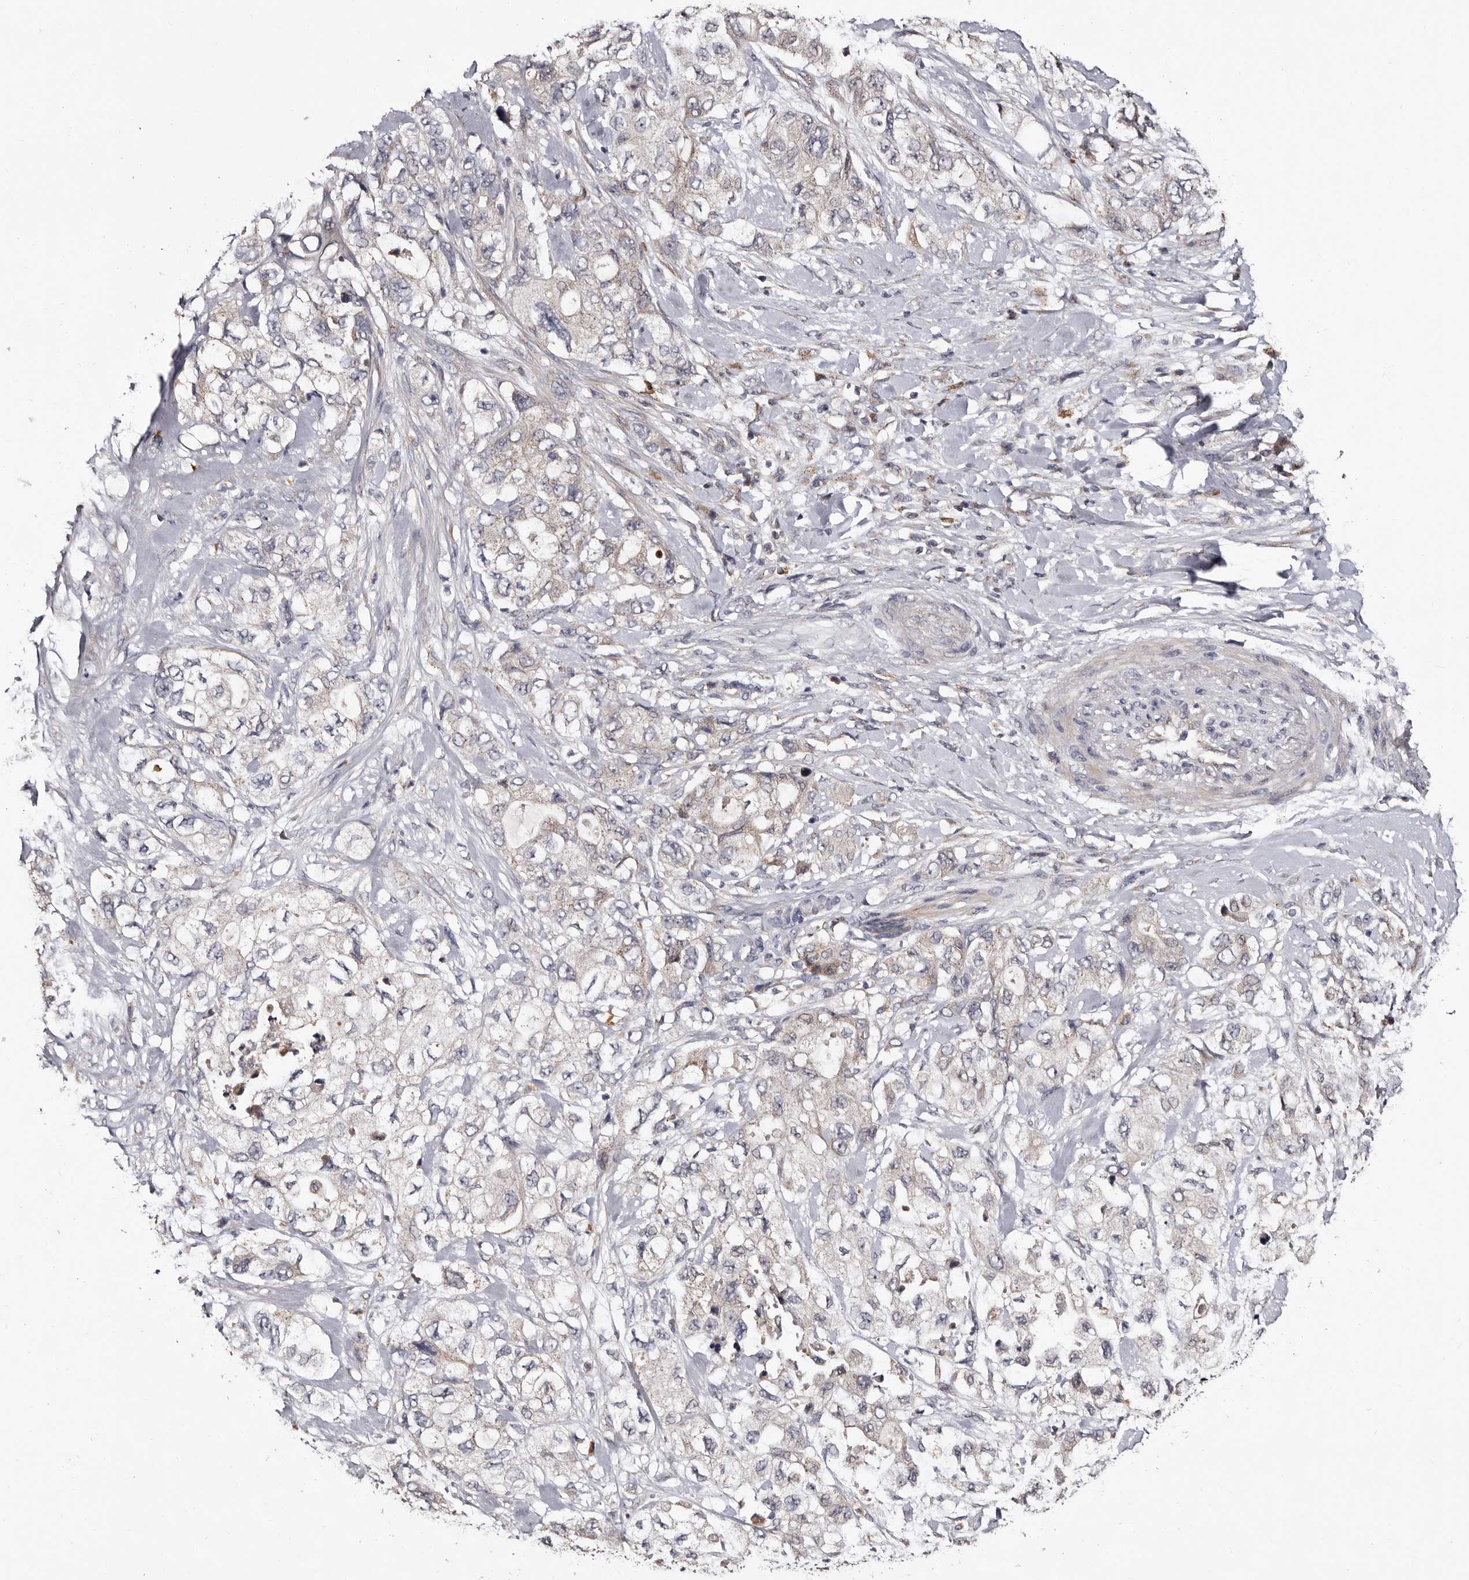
{"staining": {"intensity": "moderate", "quantity": "<25%", "location": "cytoplasmic/membranous"}, "tissue": "pancreatic cancer", "cell_type": "Tumor cells", "image_type": "cancer", "snomed": [{"axis": "morphology", "description": "Adenocarcinoma, NOS"}, {"axis": "topography", "description": "Pancreas"}], "caption": "There is low levels of moderate cytoplasmic/membranous staining in tumor cells of pancreatic cancer, as demonstrated by immunohistochemical staining (brown color).", "gene": "DNPH1", "patient": {"sex": "female", "age": 73}}